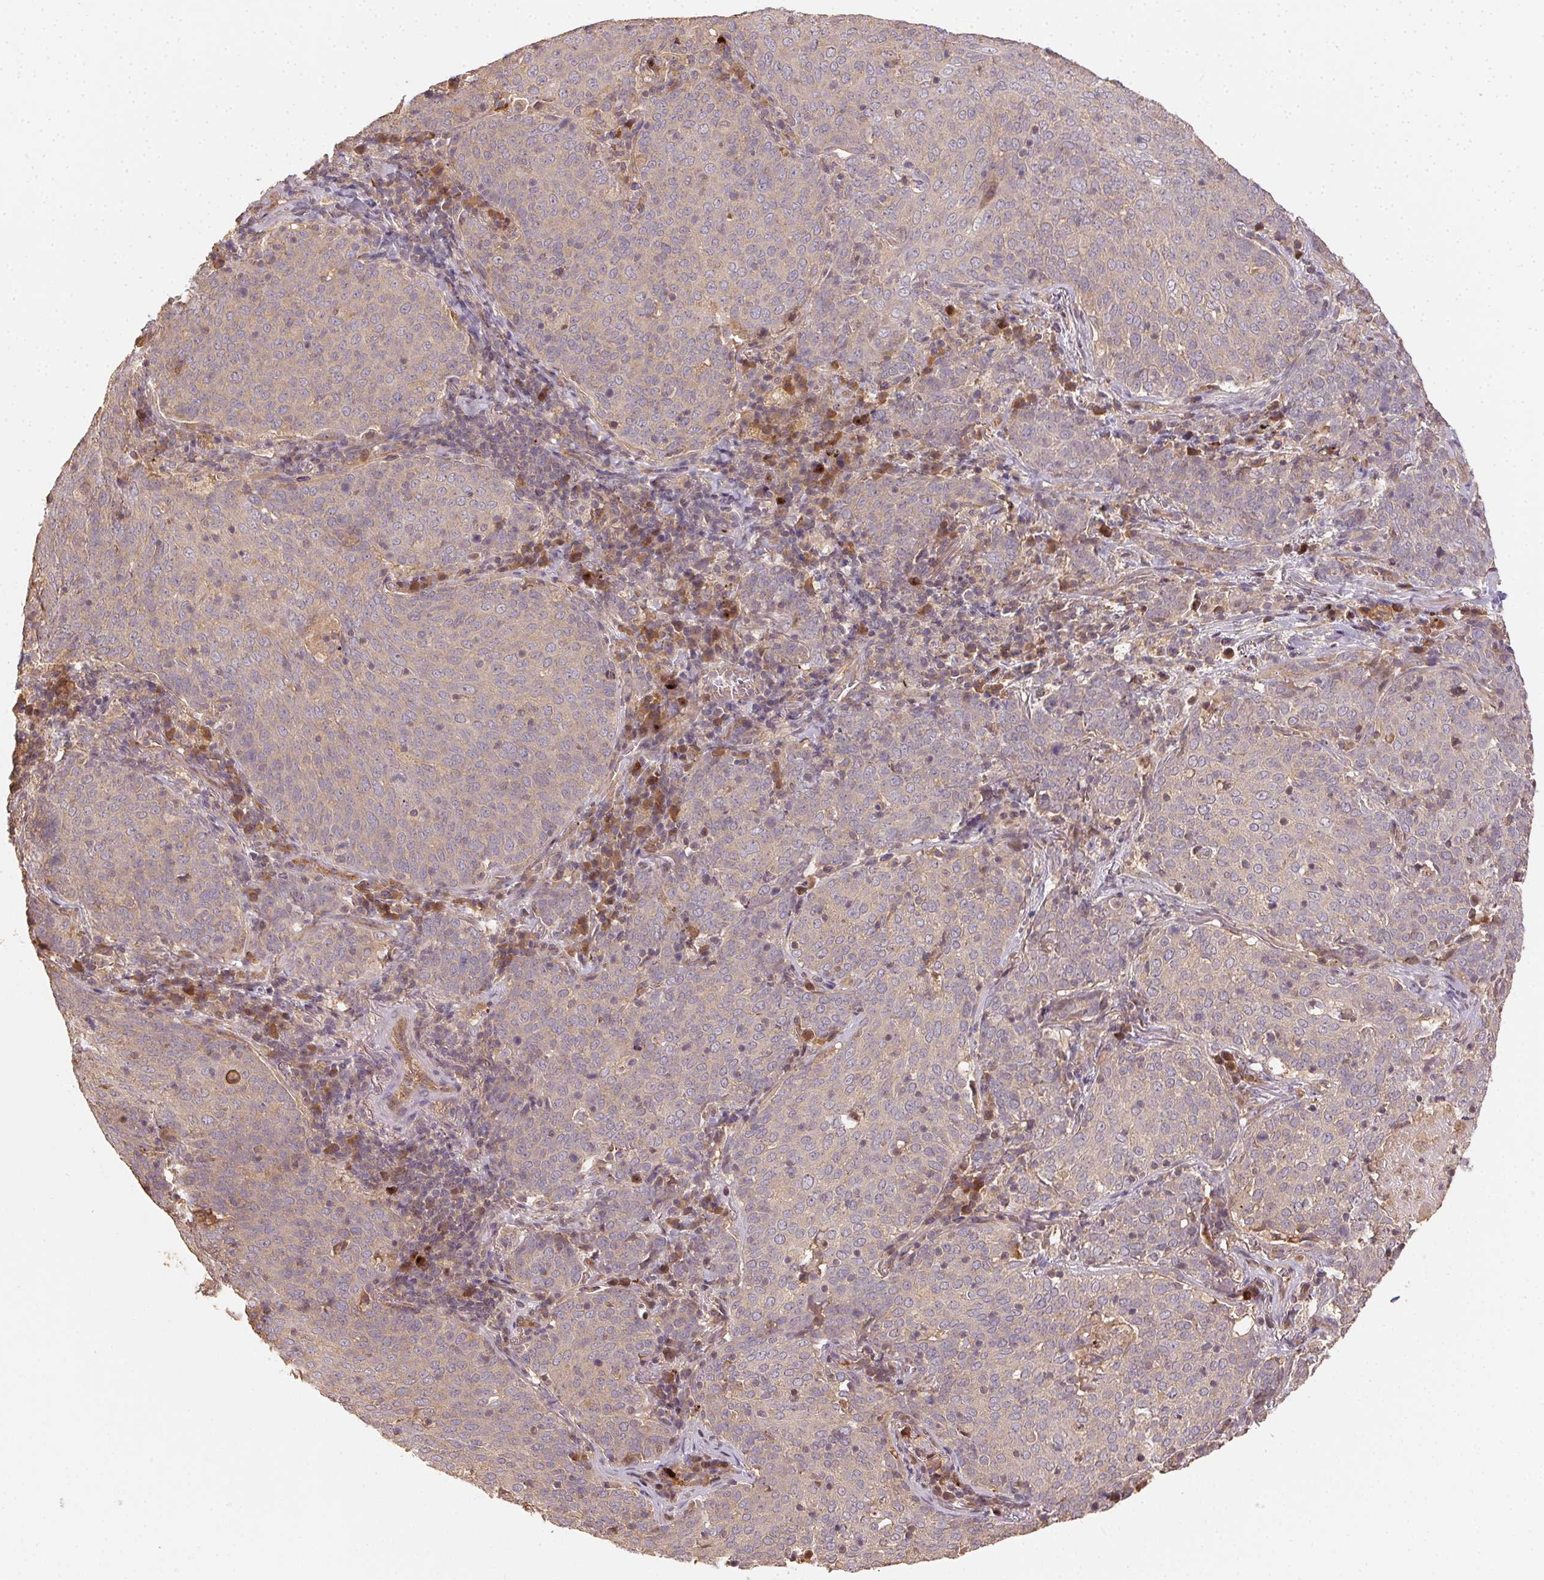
{"staining": {"intensity": "negative", "quantity": "none", "location": "none"}, "tissue": "lung cancer", "cell_type": "Tumor cells", "image_type": "cancer", "snomed": [{"axis": "morphology", "description": "Squamous cell carcinoma, NOS"}, {"axis": "topography", "description": "Lung"}], "caption": "The IHC micrograph has no significant expression in tumor cells of lung cancer tissue.", "gene": "RALA", "patient": {"sex": "male", "age": 82}}